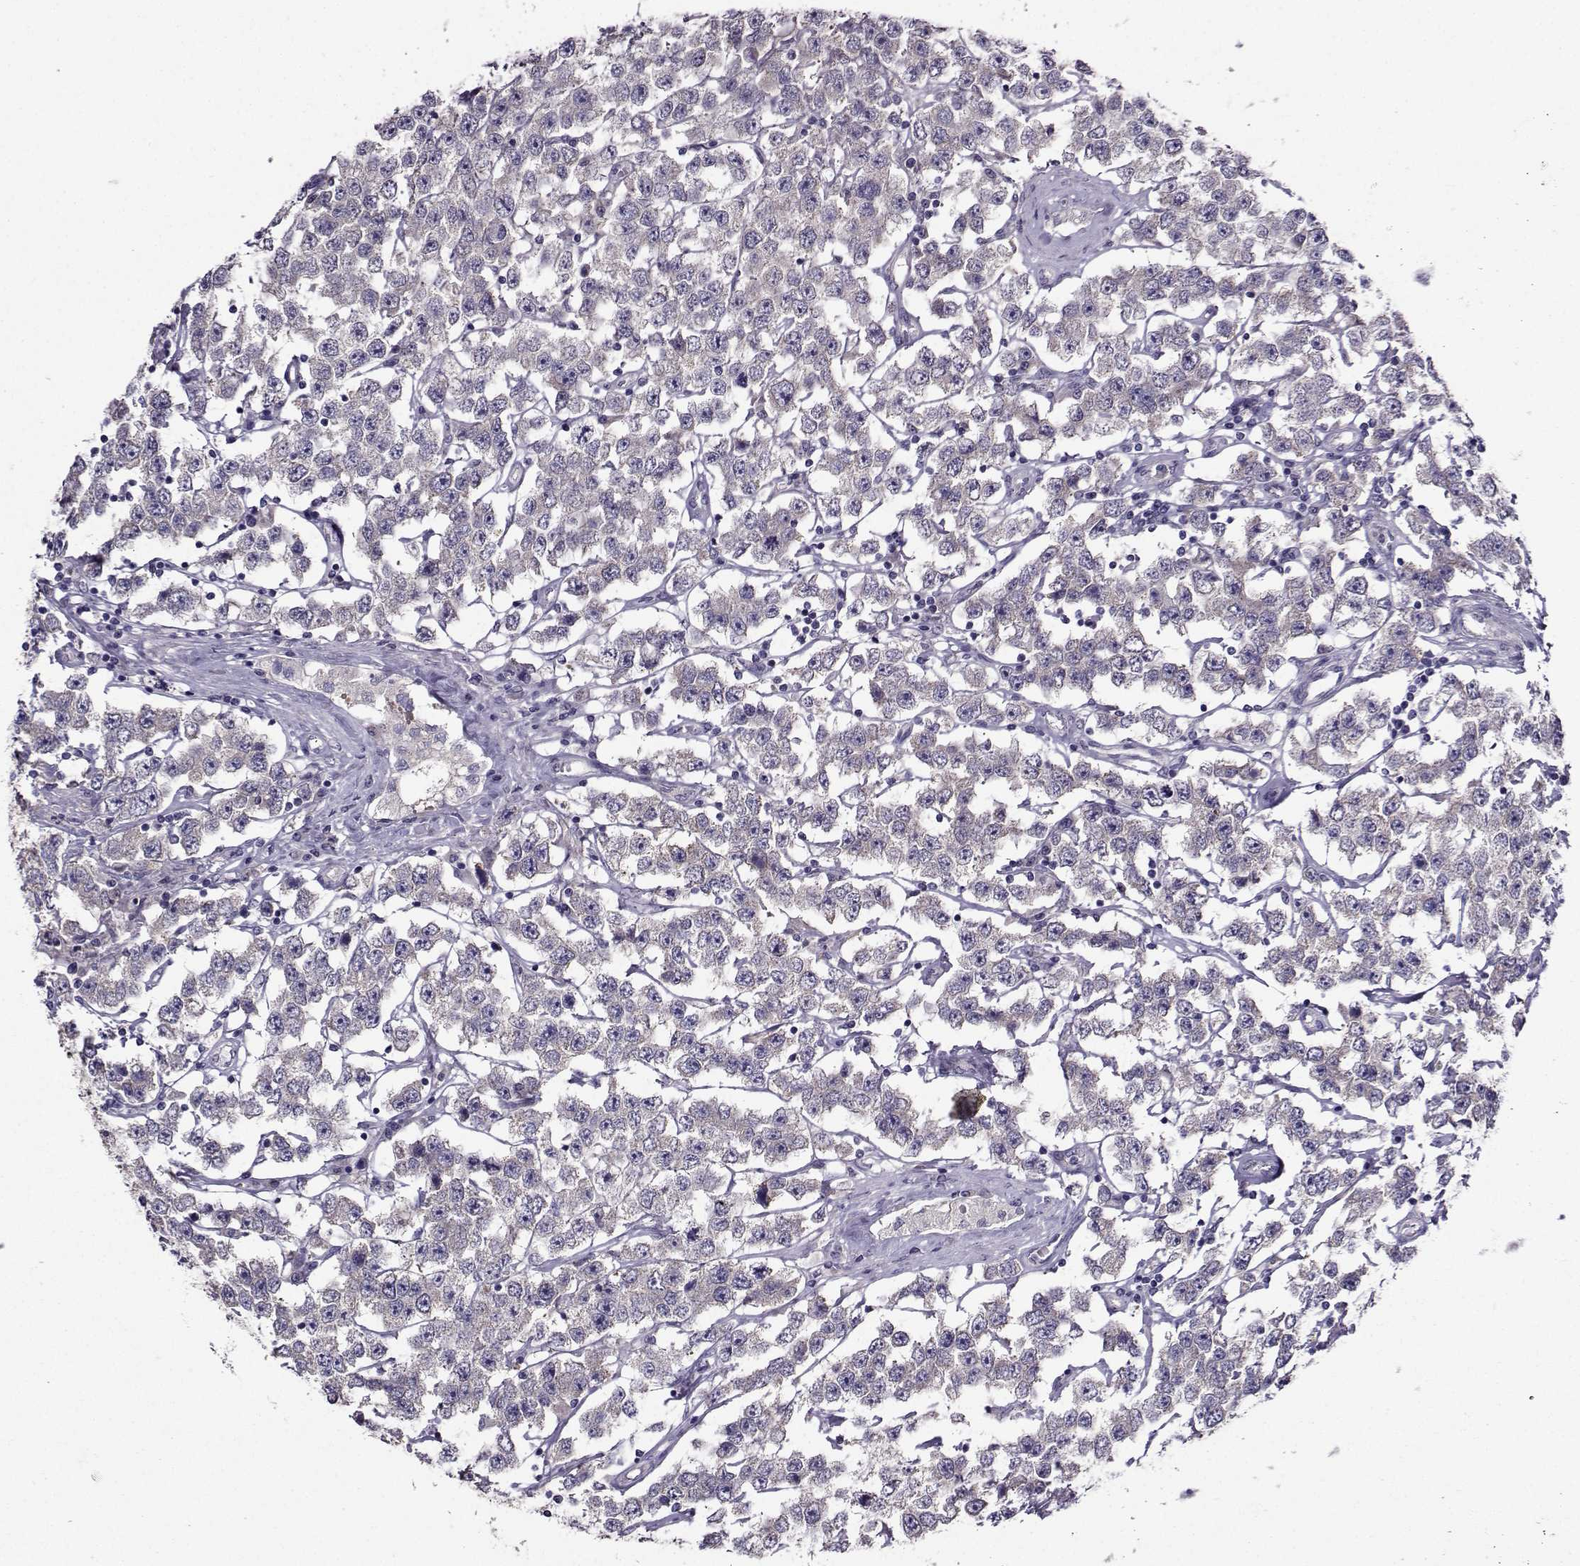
{"staining": {"intensity": "moderate", "quantity": "25%-75%", "location": "cytoplasmic/membranous"}, "tissue": "testis cancer", "cell_type": "Tumor cells", "image_type": "cancer", "snomed": [{"axis": "morphology", "description": "Seminoma, NOS"}, {"axis": "topography", "description": "Testis"}], "caption": "Approximately 25%-75% of tumor cells in testis cancer display moderate cytoplasmic/membranous protein positivity as visualized by brown immunohistochemical staining.", "gene": "DDX20", "patient": {"sex": "male", "age": 52}}